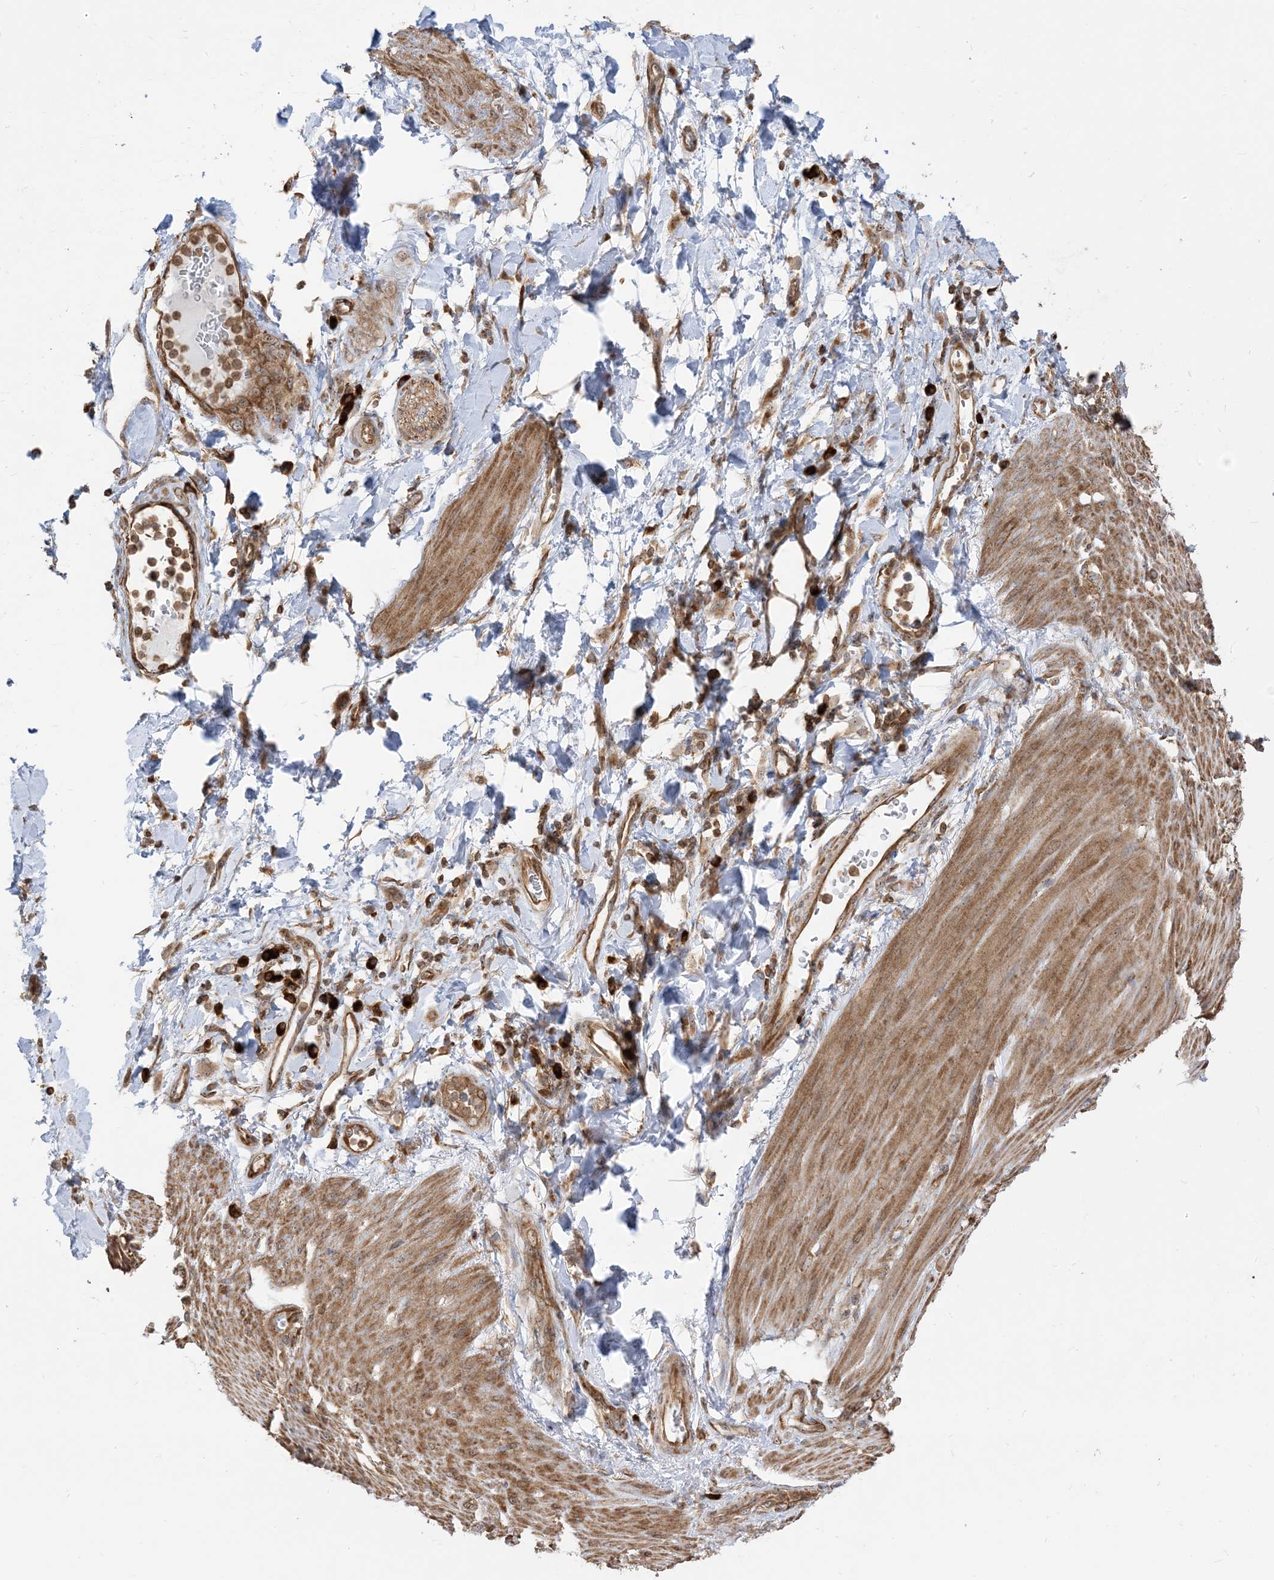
{"staining": {"intensity": "moderate", "quantity": ">75%", "location": "cytoplasmic/membranous,nuclear"}, "tissue": "stomach cancer", "cell_type": "Tumor cells", "image_type": "cancer", "snomed": [{"axis": "morphology", "description": "Adenocarcinoma, NOS"}, {"axis": "topography", "description": "Stomach"}], "caption": "Stomach cancer stained with IHC shows moderate cytoplasmic/membranous and nuclear expression in about >75% of tumor cells.", "gene": "SRP72", "patient": {"sex": "female", "age": 73}}